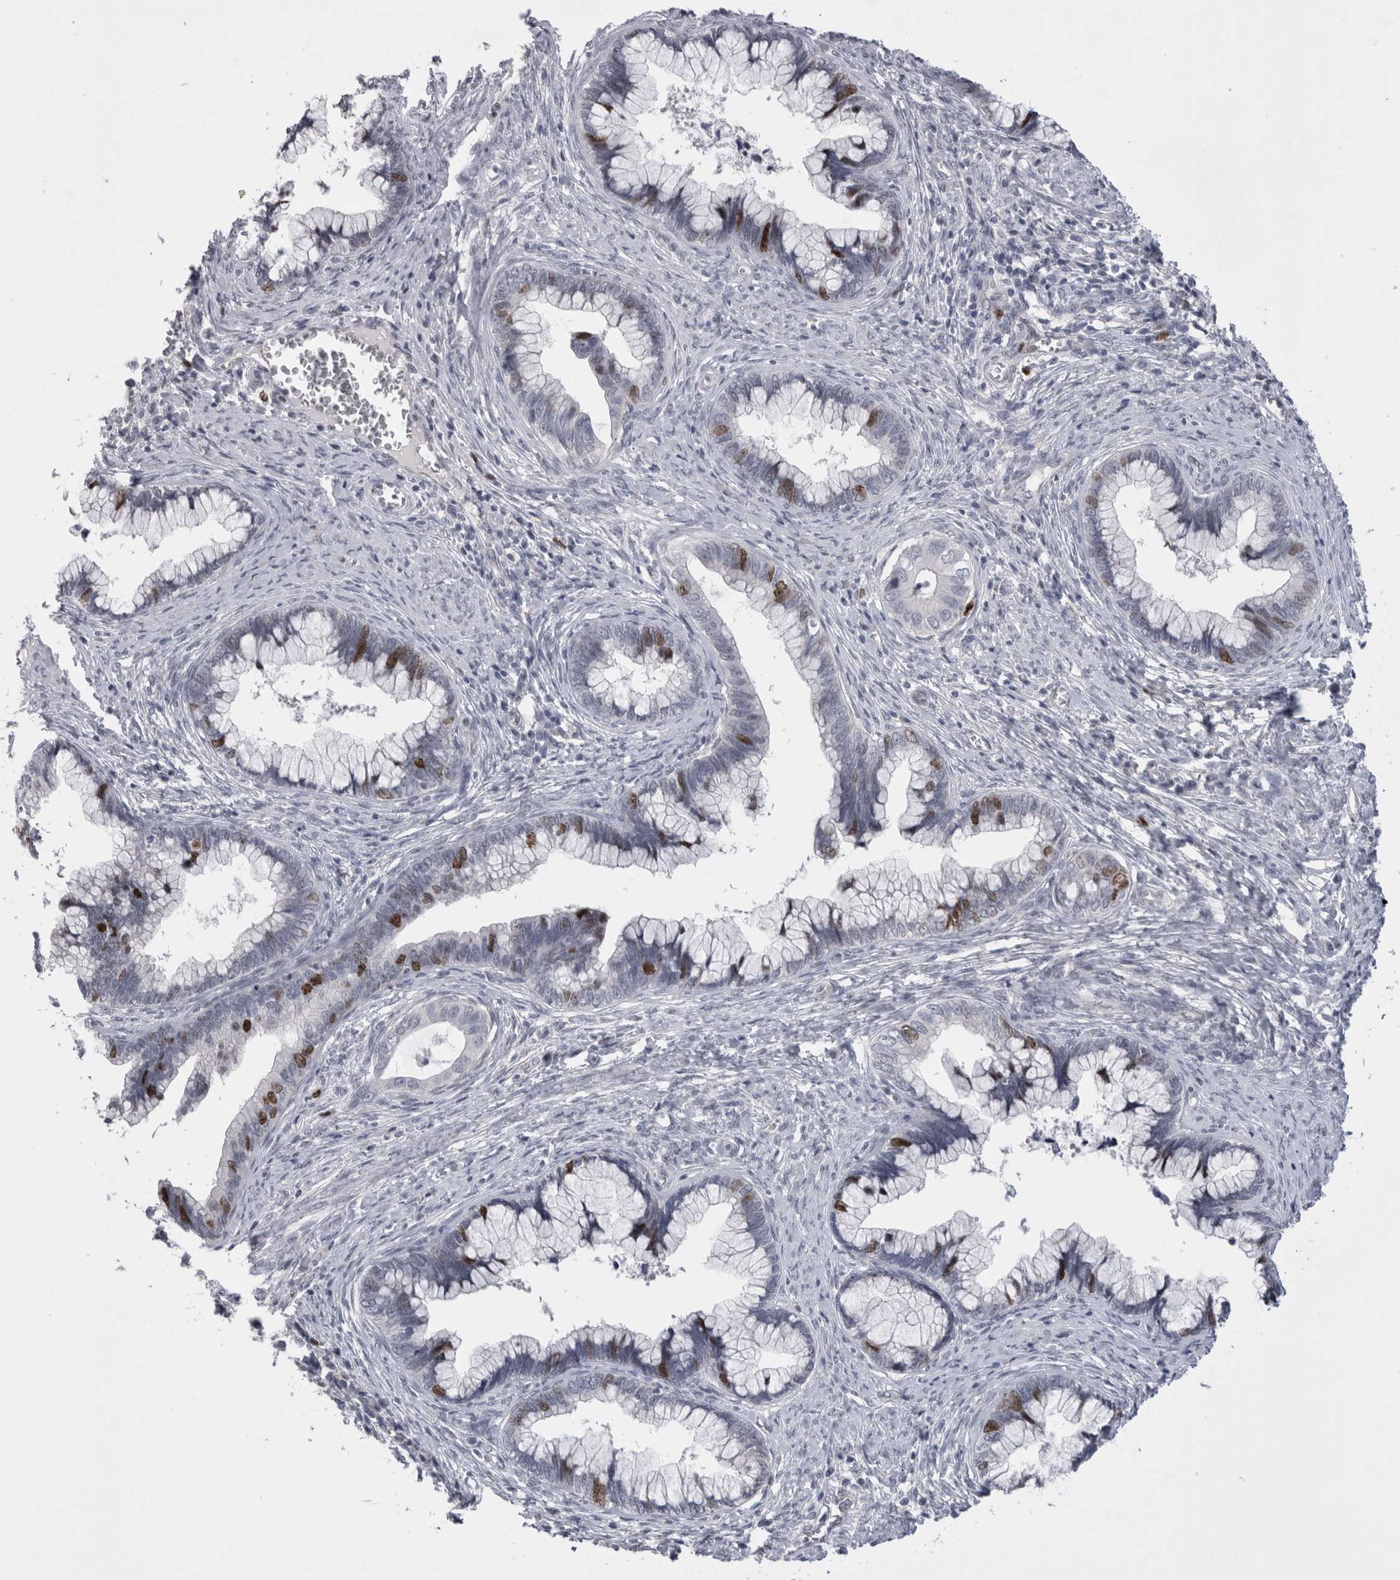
{"staining": {"intensity": "moderate", "quantity": "<25%", "location": "nuclear"}, "tissue": "cervical cancer", "cell_type": "Tumor cells", "image_type": "cancer", "snomed": [{"axis": "morphology", "description": "Adenocarcinoma, NOS"}, {"axis": "topography", "description": "Cervix"}], "caption": "Immunohistochemical staining of adenocarcinoma (cervical) shows low levels of moderate nuclear protein expression in about <25% of tumor cells.", "gene": "KIF18B", "patient": {"sex": "female", "age": 44}}